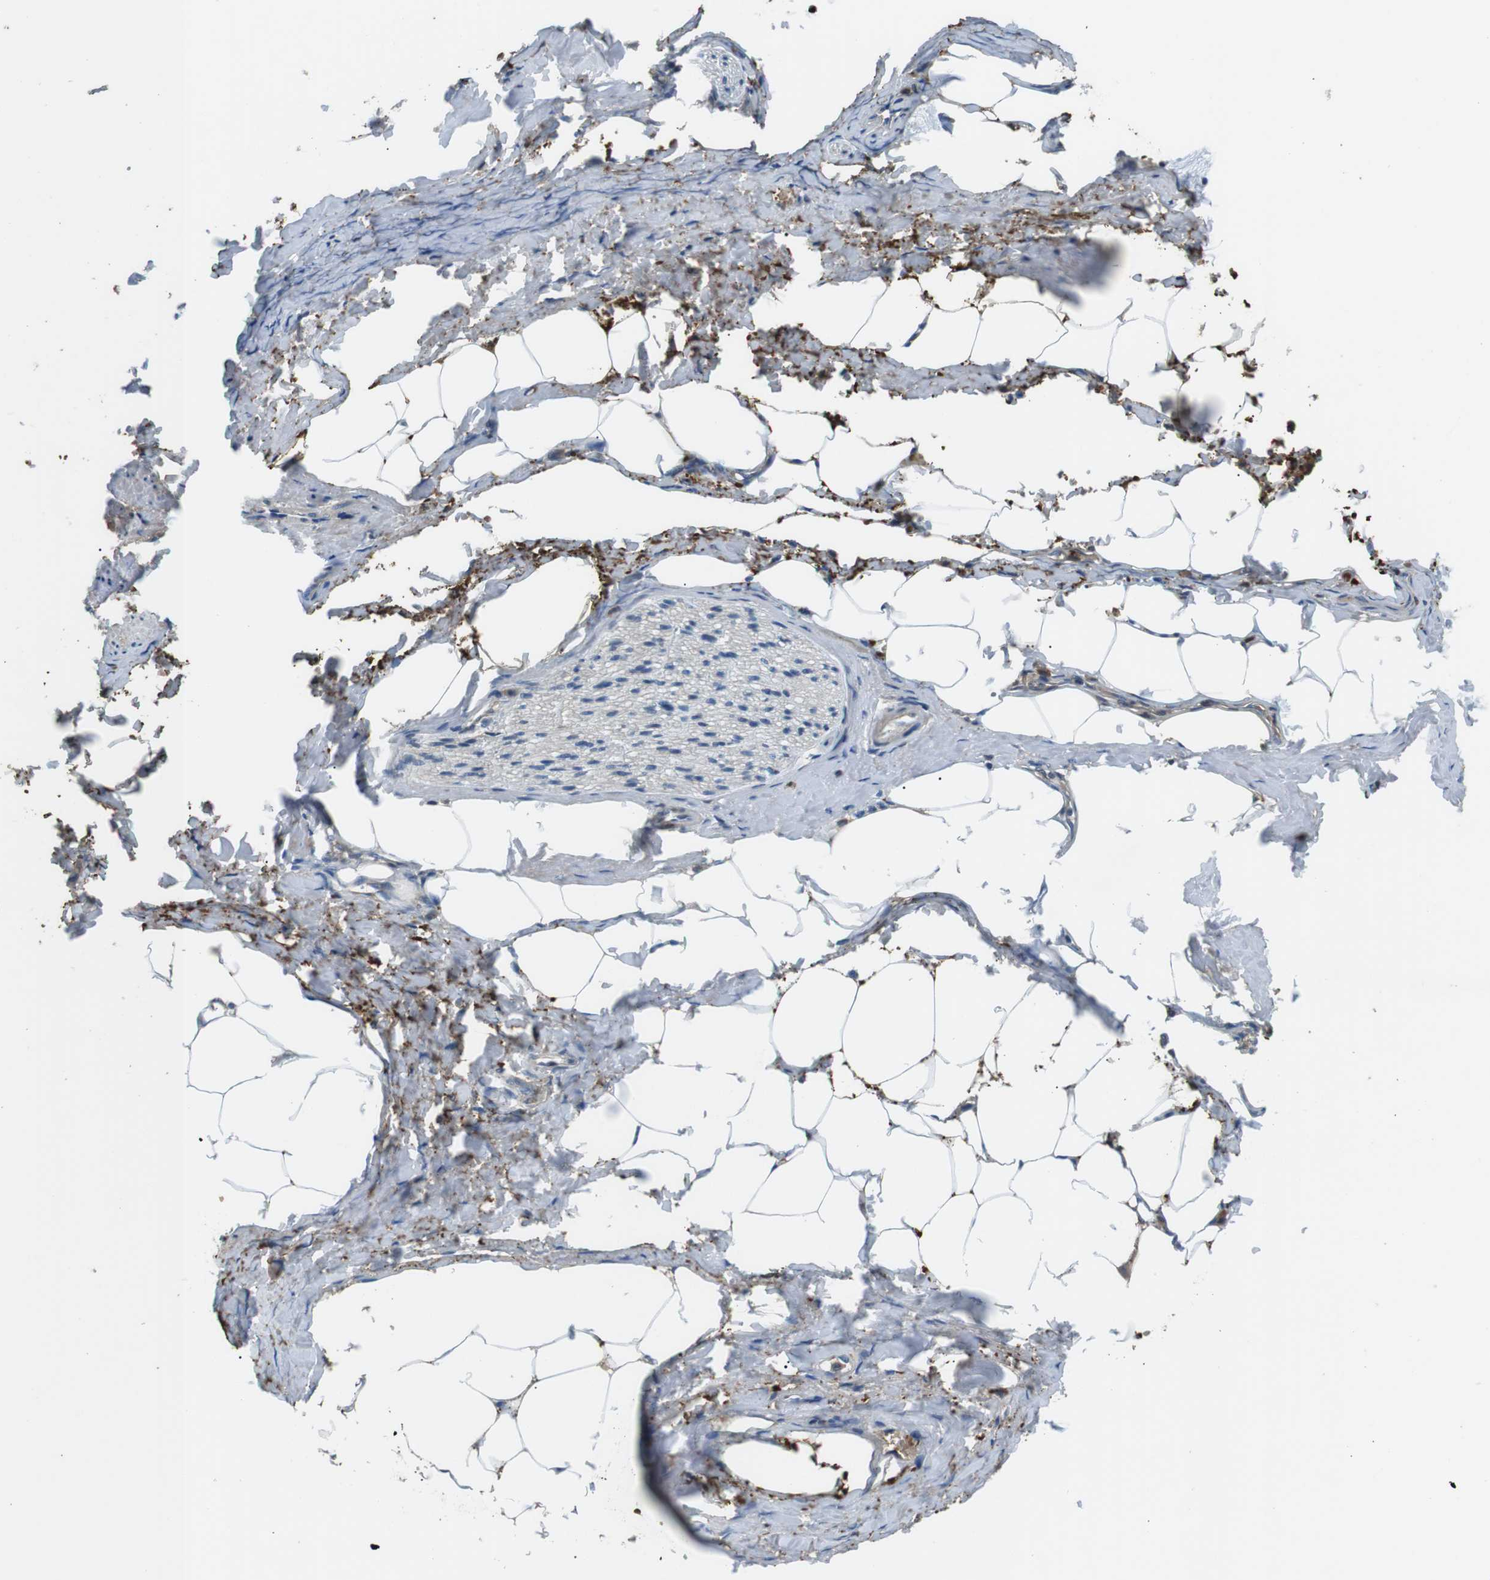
{"staining": {"intensity": "negative", "quantity": "none", "location": "none"}, "tissue": "adipose tissue", "cell_type": "Adipocytes", "image_type": "normal", "snomed": [{"axis": "morphology", "description": "Normal tissue, NOS"}, {"axis": "topography", "description": "Soft tissue"}, {"axis": "topography", "description": "Vascular tissue"}], "caption": "This is a image of immunohistochemistry (IHC) staining of normal adipose tissue, which shows no positivity in adipocytes.", "gene": "WSCD1", "patient": {"sex": "female", "age": 35}}